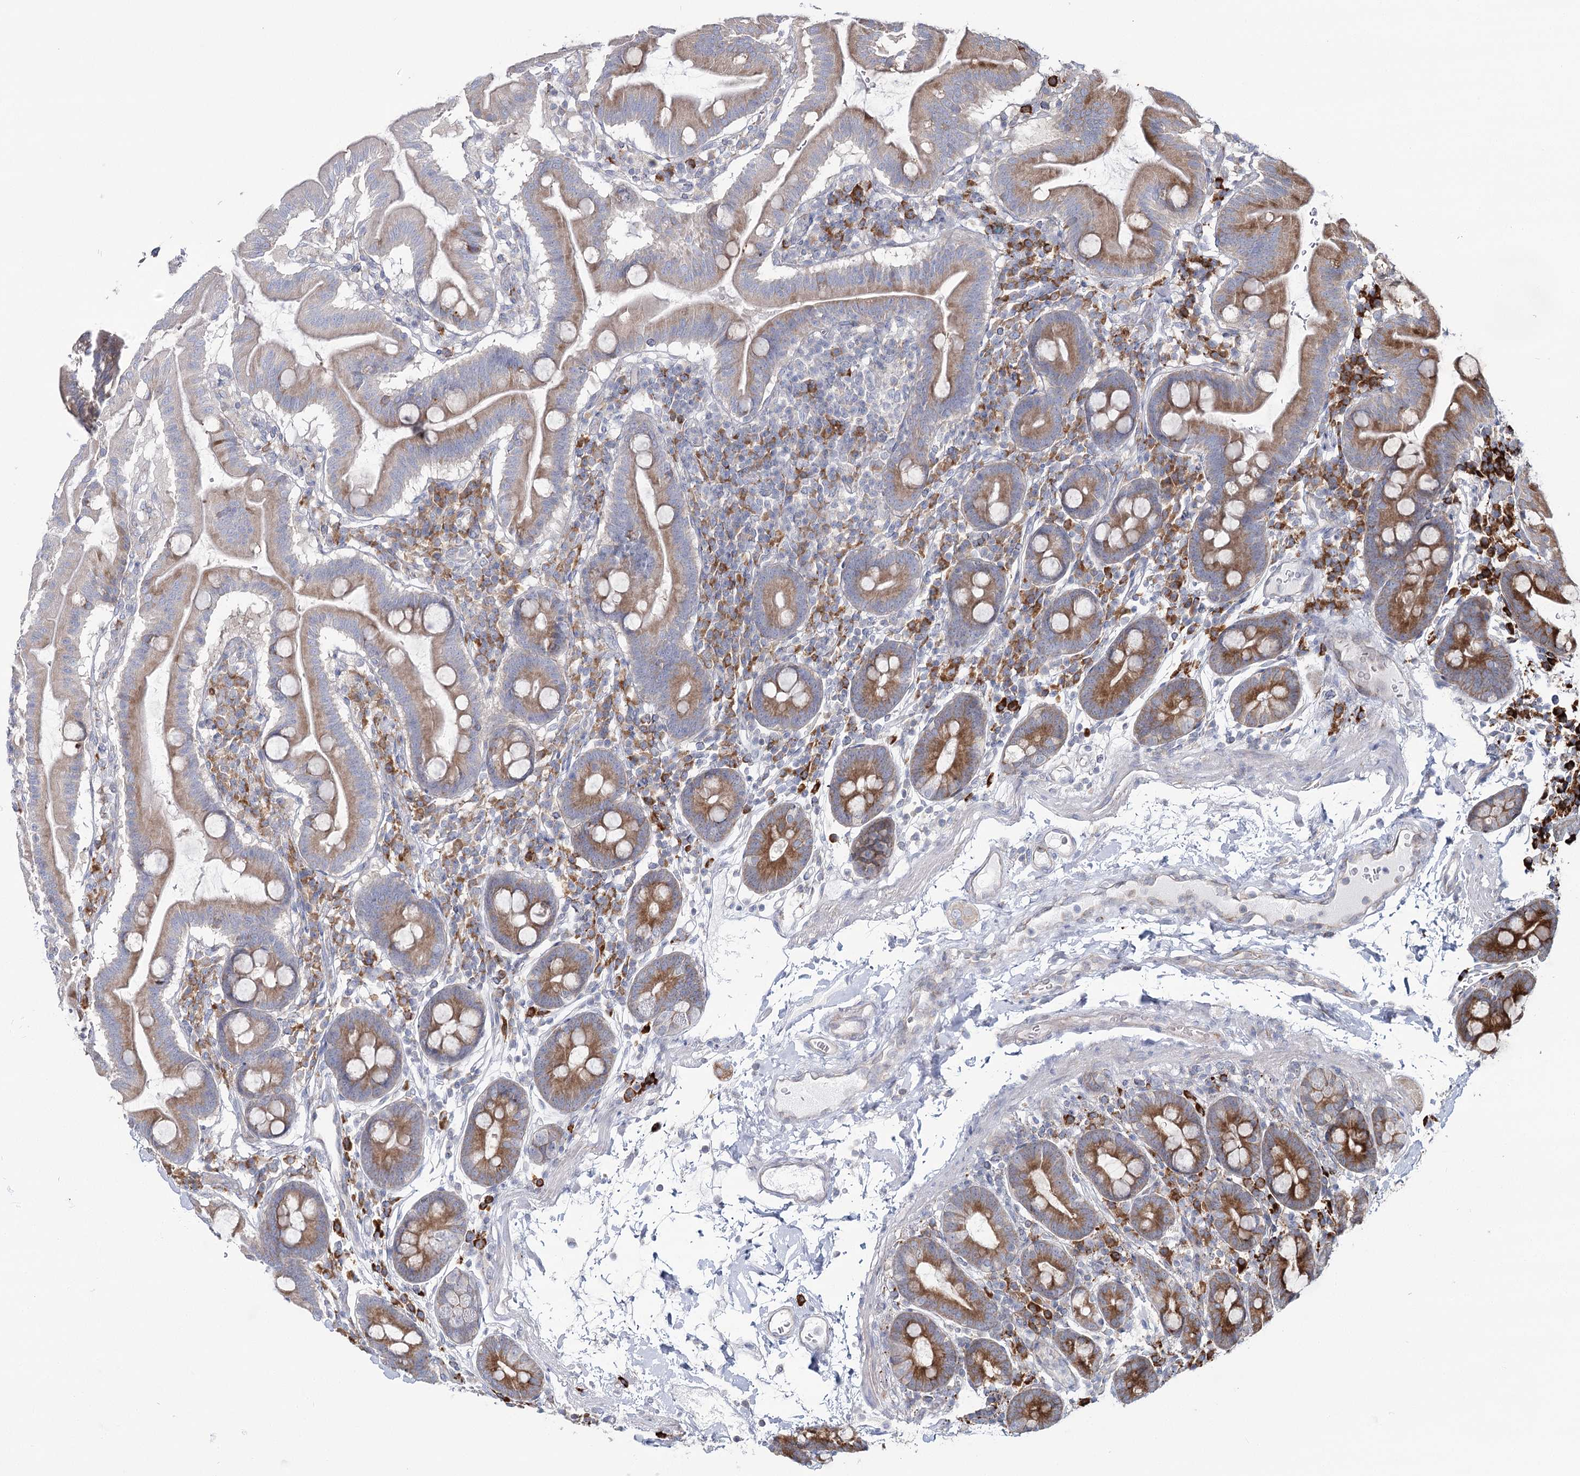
{"staining": {"intensity": "moderate", "quantity": ">75%", "location": "cytoplasmic/membranous"}, "tissue": "duodenum", "cell_type": "Glandular cells", "image_type": "normal", "snomed": [{"axis": "morphology", "description": "Normal tissue, NOS"}, {"axis": "morphology", "description": "Adenocarcinoma, NOS"}, {"axis": "topography", "description": "Pancreas"}, {"axis": "topography", "description": "Duodenum"}], "caption": "This histopathology image reveals immunohistochemistry (IHC) staining of benign duodenum, with medium moderate cytoplasmic/membranous positivity in approximately >75% of glandular cells.", "gene": "POGLUT1", "patient": {"sex": "male", "age": 50}}